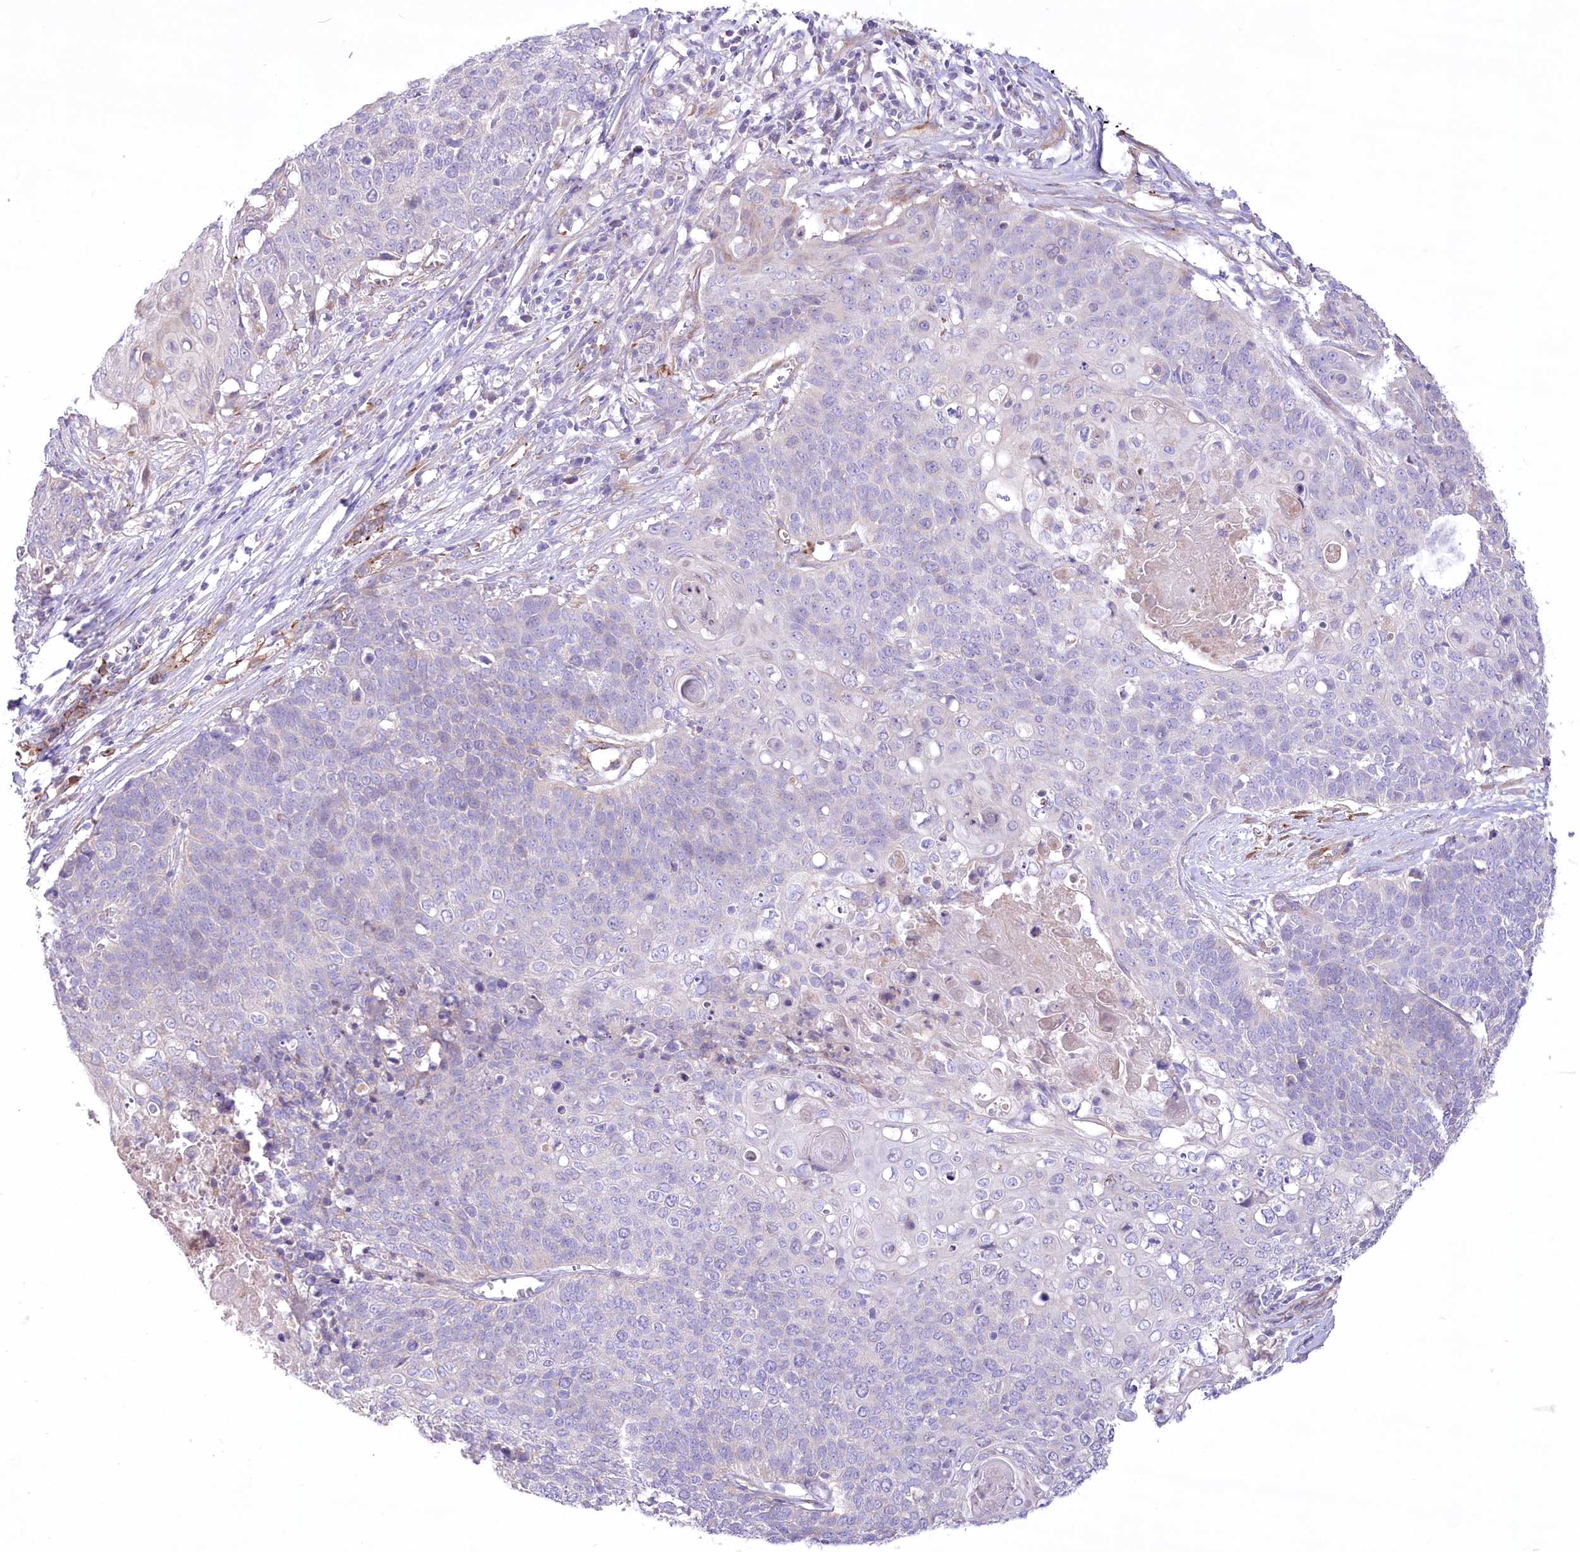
{"staining": {"intensity": "negative", "quantity": "none", "location": "none"}, "tissue": "cervical cancer", "cell_type": "Tumor cells", "image_type": "cancer", "snomed": [{"axis": "morphology", "description": "Squamous cell carcinoma, NOS"}, {"axis": "topography", "description": "Cervix"}], "caption": "Human cervical cancer (squamous cell carcinoma) stained for a protein using IHC reveals no expression in tumor cells.", "gene": "ANGPTL3", "patient": {"sex": "female", "age": 39}}